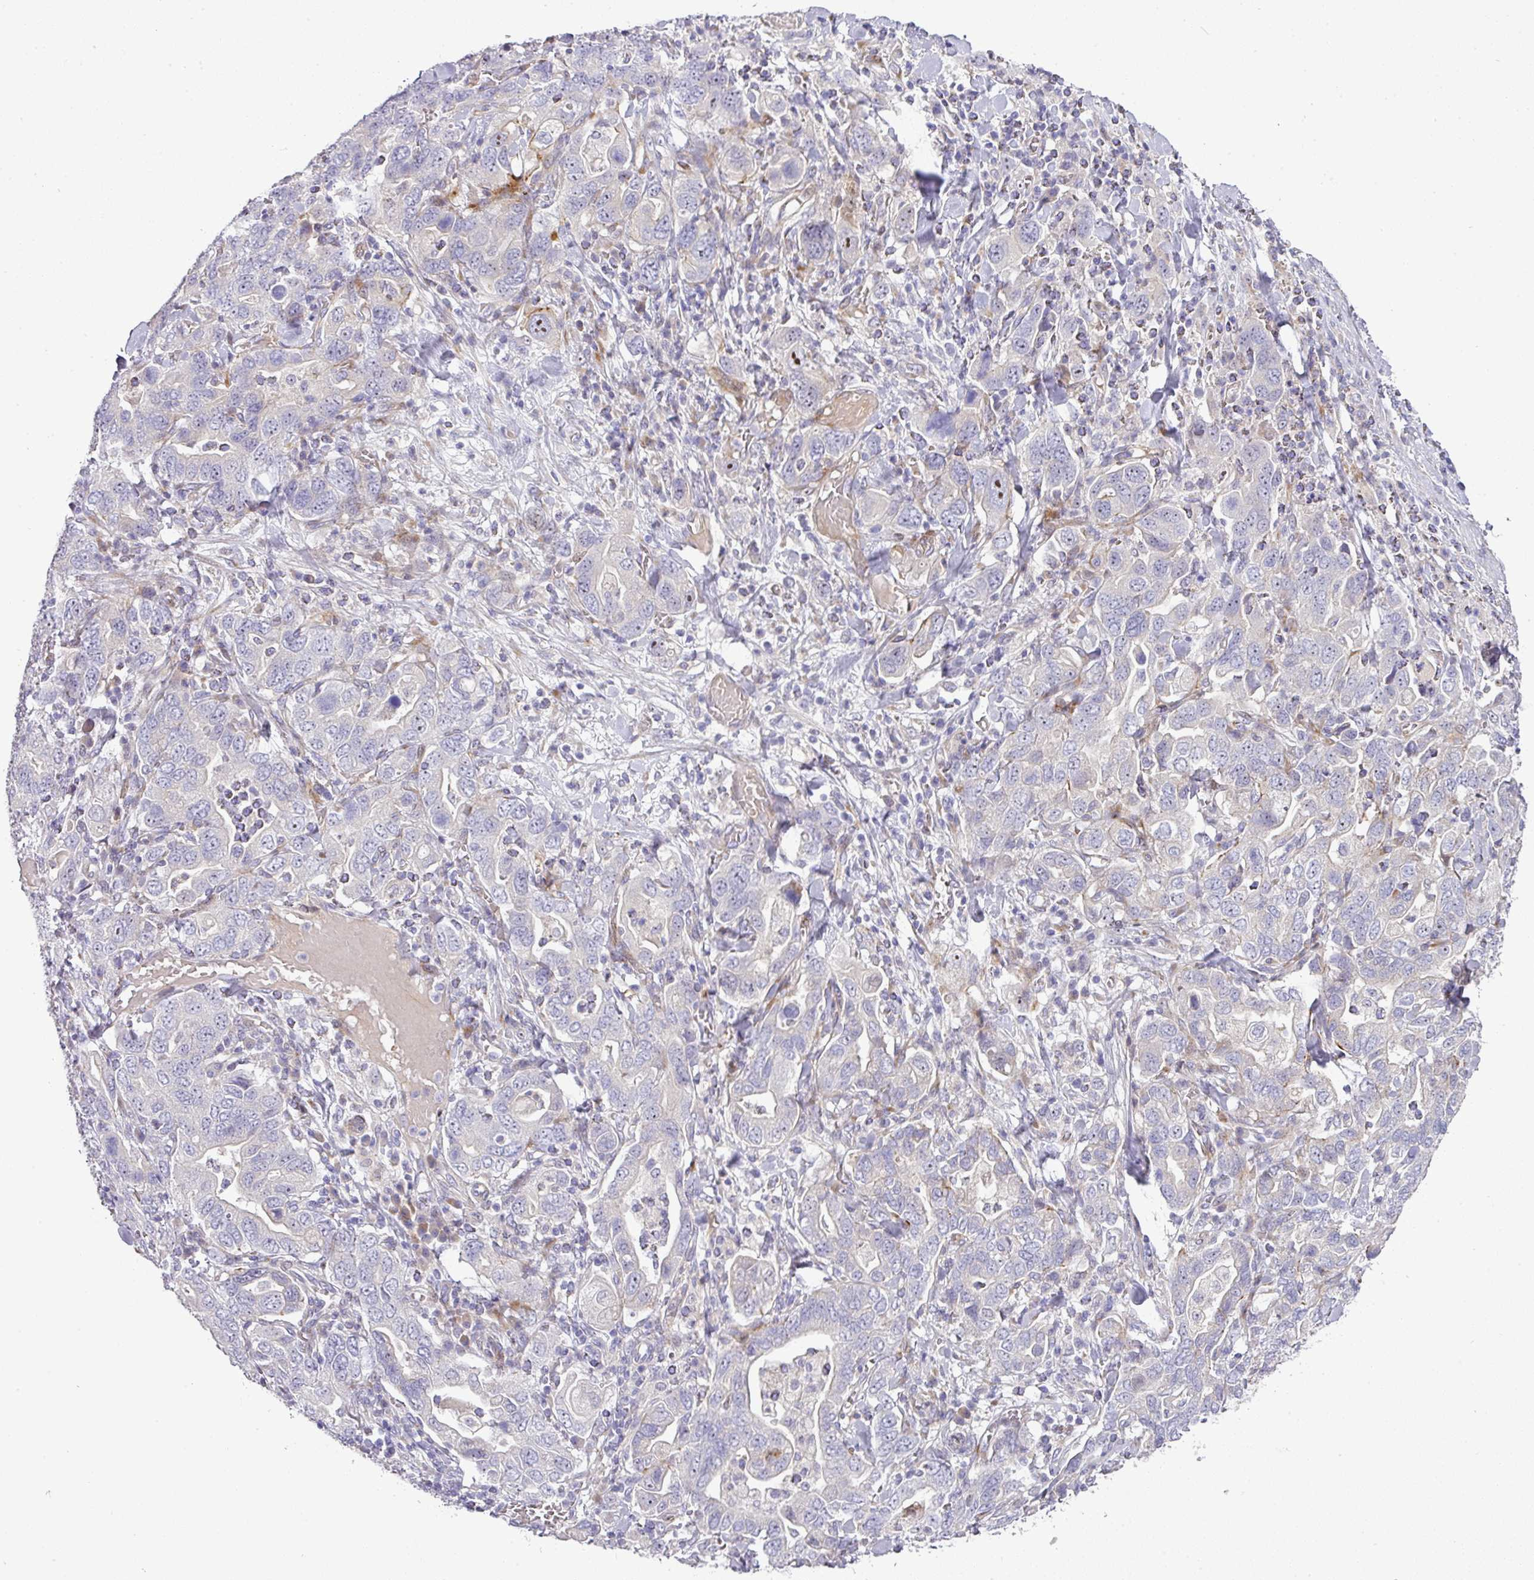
{"staining": {"intensity": "negative", "quantity": "none", "location": "none"}, "tissue": "stomach cancer", "cell_type": "Tumor cells", "image_type": "cancer", "snomed": [{"axis": "morphology", "description": "Adenocarcinoma, NOS"}, {"axis": "topography", "description": "Stomach, upper"}, {"axis": "topography", "description": "Stomach"}], "caption": "An image of adenocarcinoma (stomach) stained for a protein demonstrates no brown staining in tumor cells.", "gene": "ATP6V1F", "patient": {"sex": "male", "age": 62}}